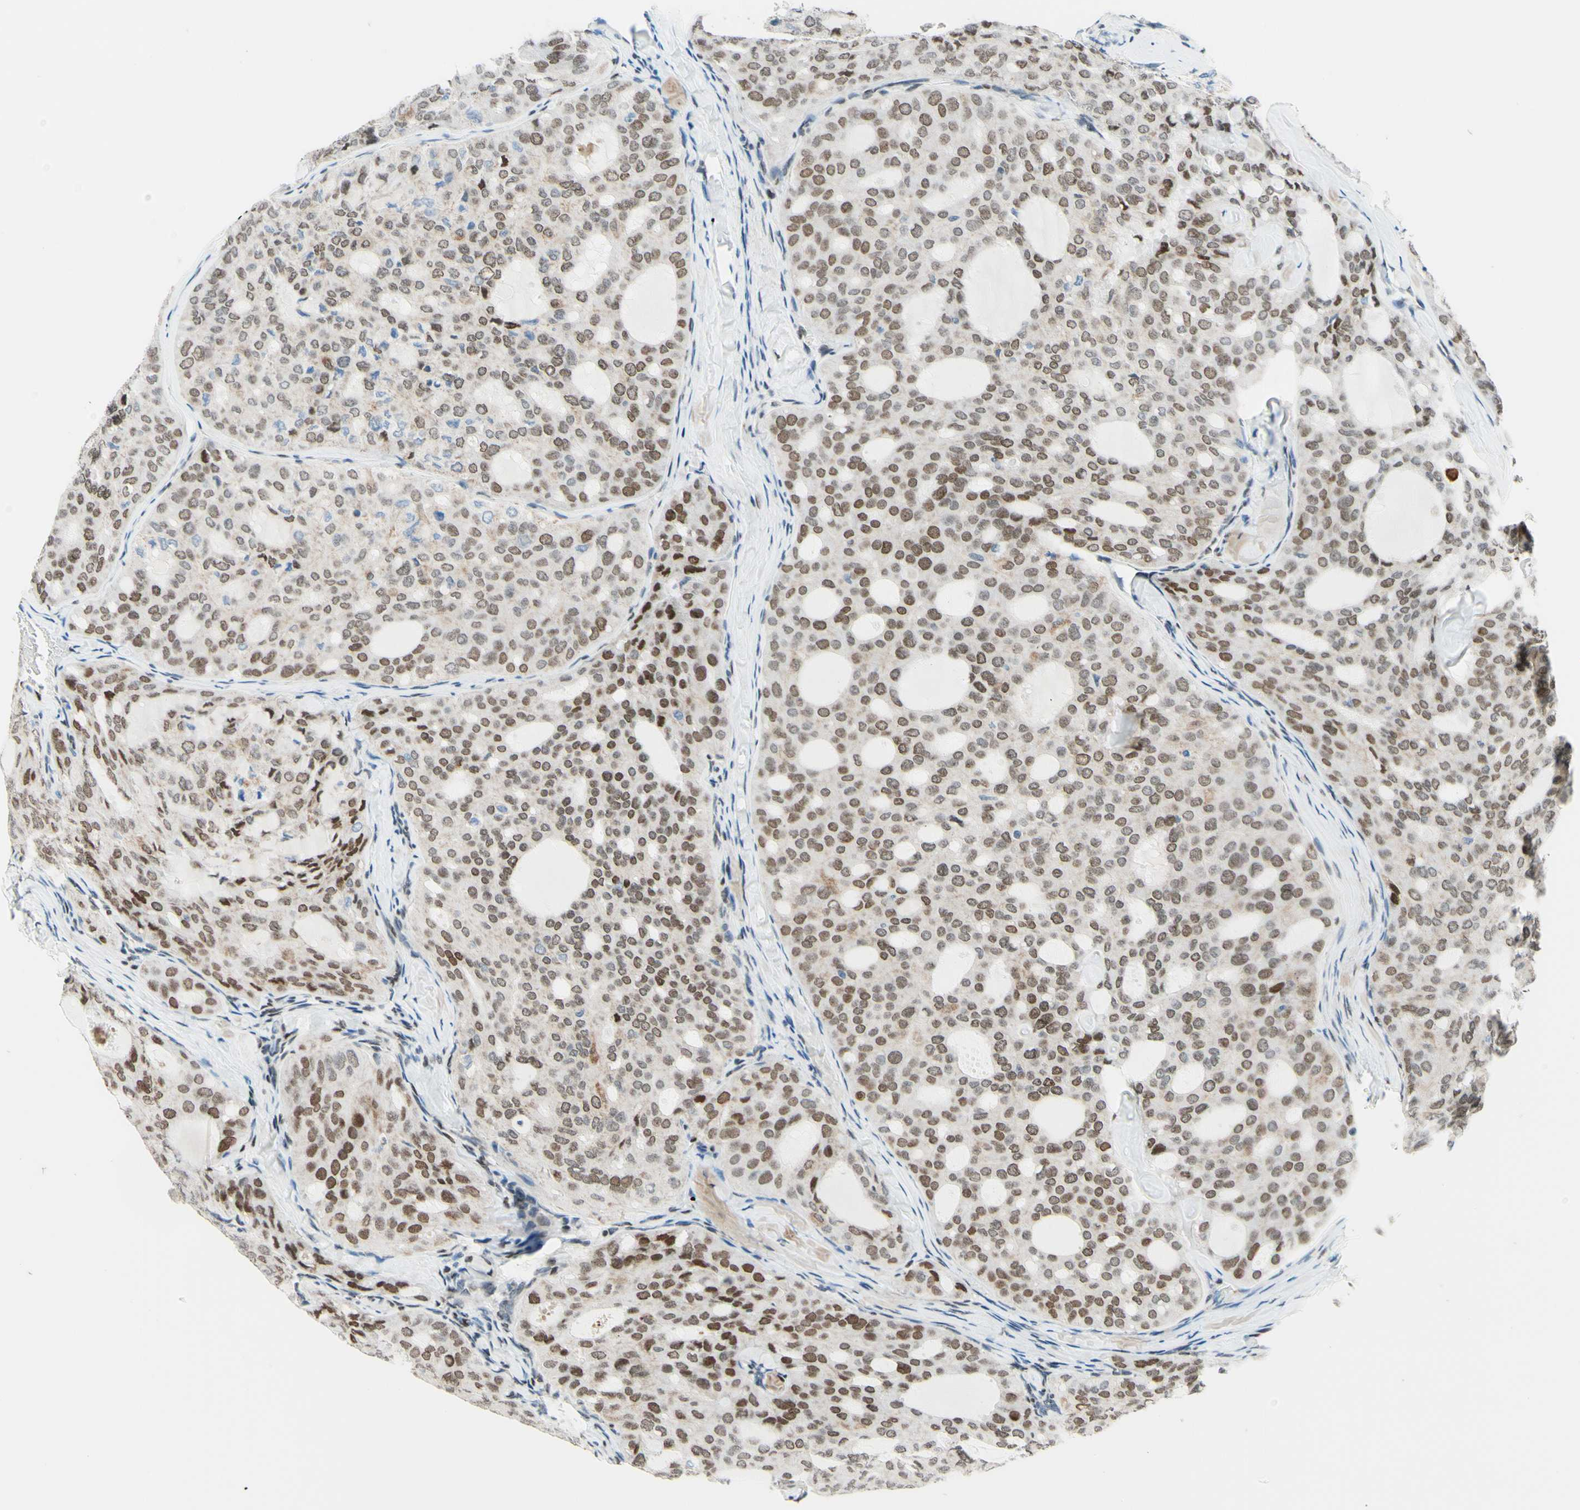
{"staining": {"intensity": "weak", "quantity": ">75%", "location": "cytoplasmic/membranous,nuclear"}, "tissue": "thyroid cancer", "cell_type": "Tumor cells", "image_type": "cancer", "snomed": [{"axis": "morphology", "description": "Follicular adenoma carcinoma, NOS"}, {"axis": "topography", "description": "Thyroid gland"}], "caption": "Thyroid cancer stained with DAB (3,3'-diaminobenzidine) immunohistochemistry (IHC) reveals low levels of weak cytoplasmic/membranous and nuclear positivity in about >75% of tumor cells.", "gene": "CBX7", "patient": {"sex": "male", "age": 75}}